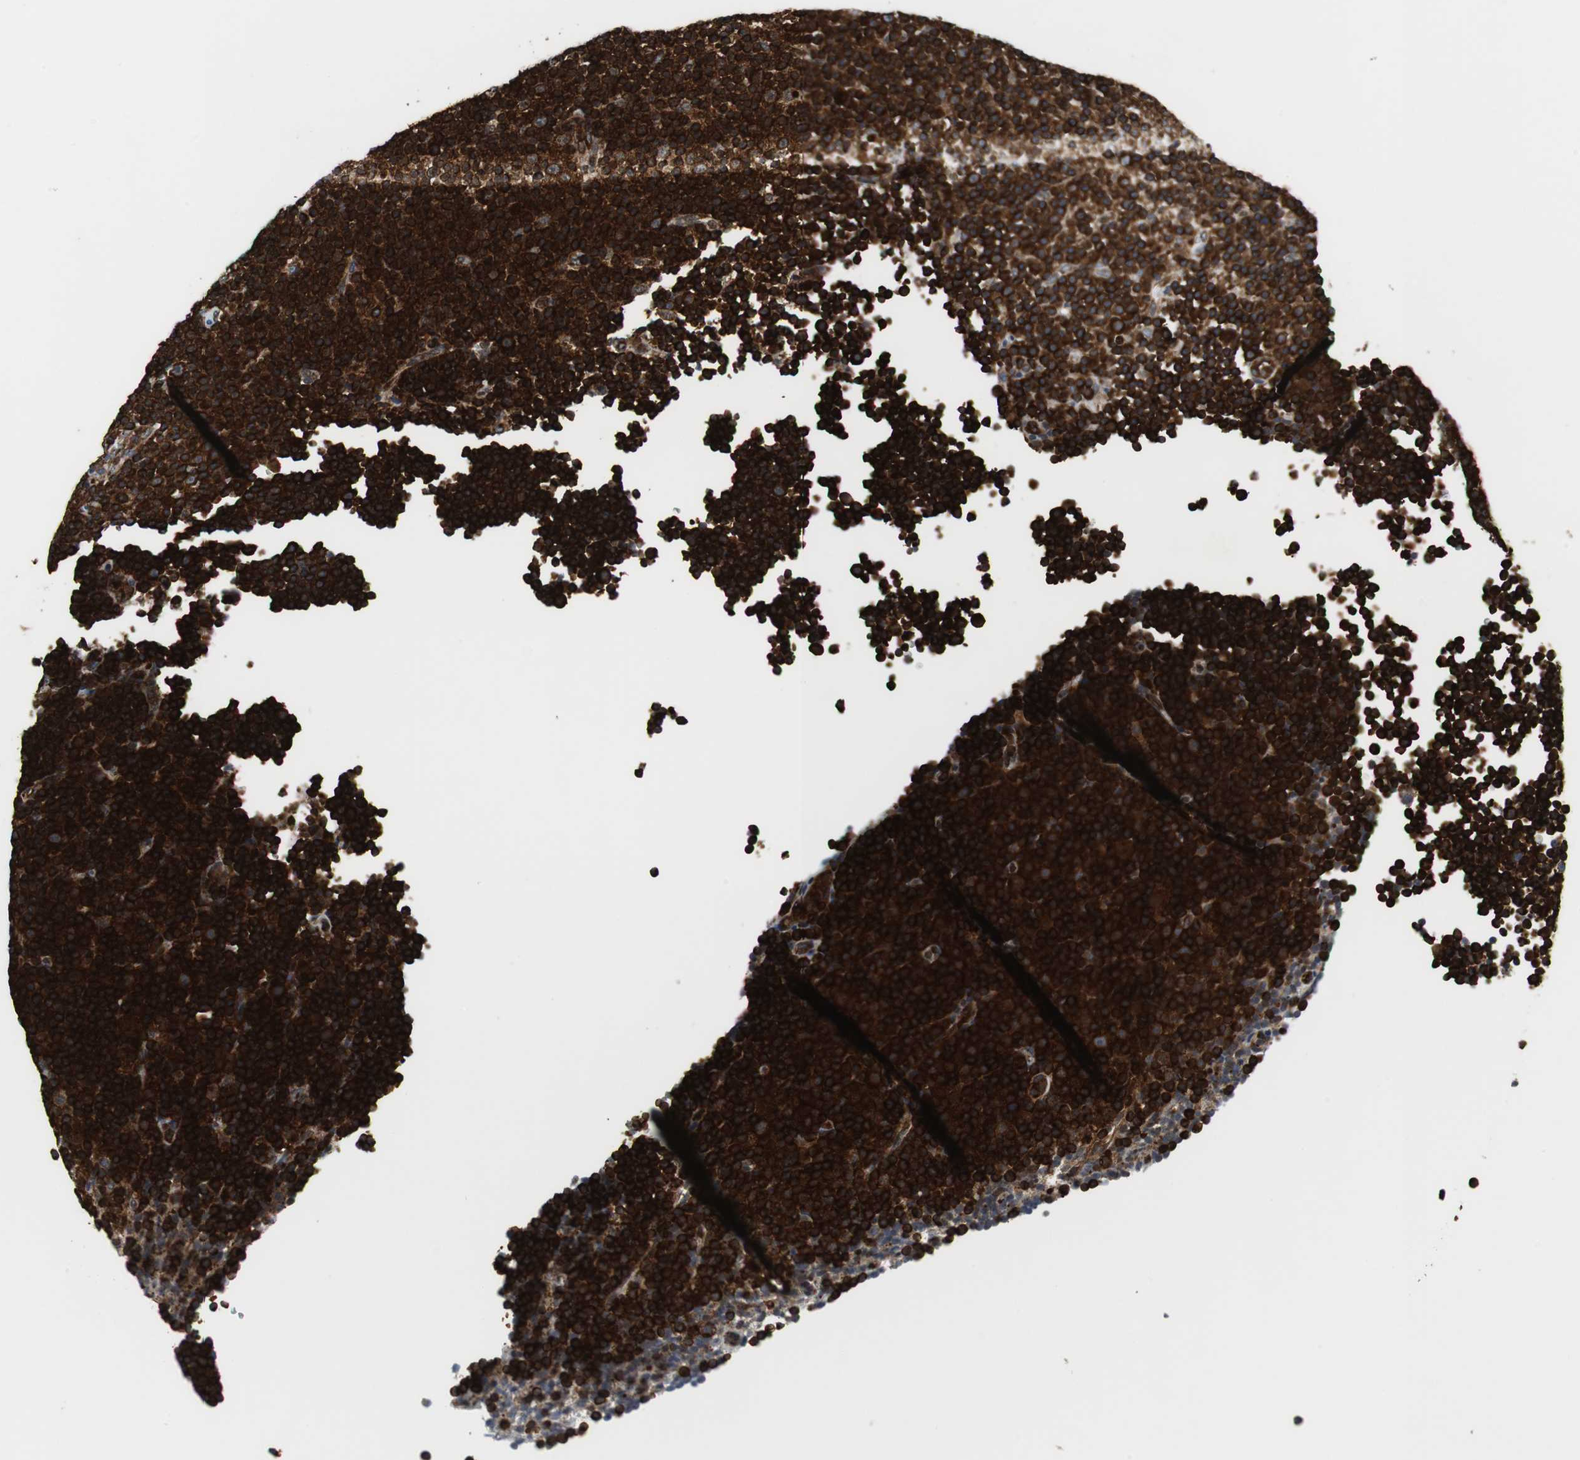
{"staining": {"intensity": "strong", "quantity": ">75%", "location": "cytoplasmic/membranous"}, "tissue": "lymphoma", "cell_type": "Tumor cells", "image_type": "cancer", "snomed": [{"axis": "morphology", "description": "Malignant lymphoma, non-Hodgkin's type, Low grade"}, {"axis": "topography", "description": "Lymph node"}], "caption": "IHC image of human malignant lymphoma, non-Hodgkin's type (low-grade) stained for a protein (brown), which demonstrates high levels of strong cytoplasmic/membranous positivity in approximately >75% of tumor cells.", "gene": "TUBA4A", "patient": {"sex": "female", "age": 67}}